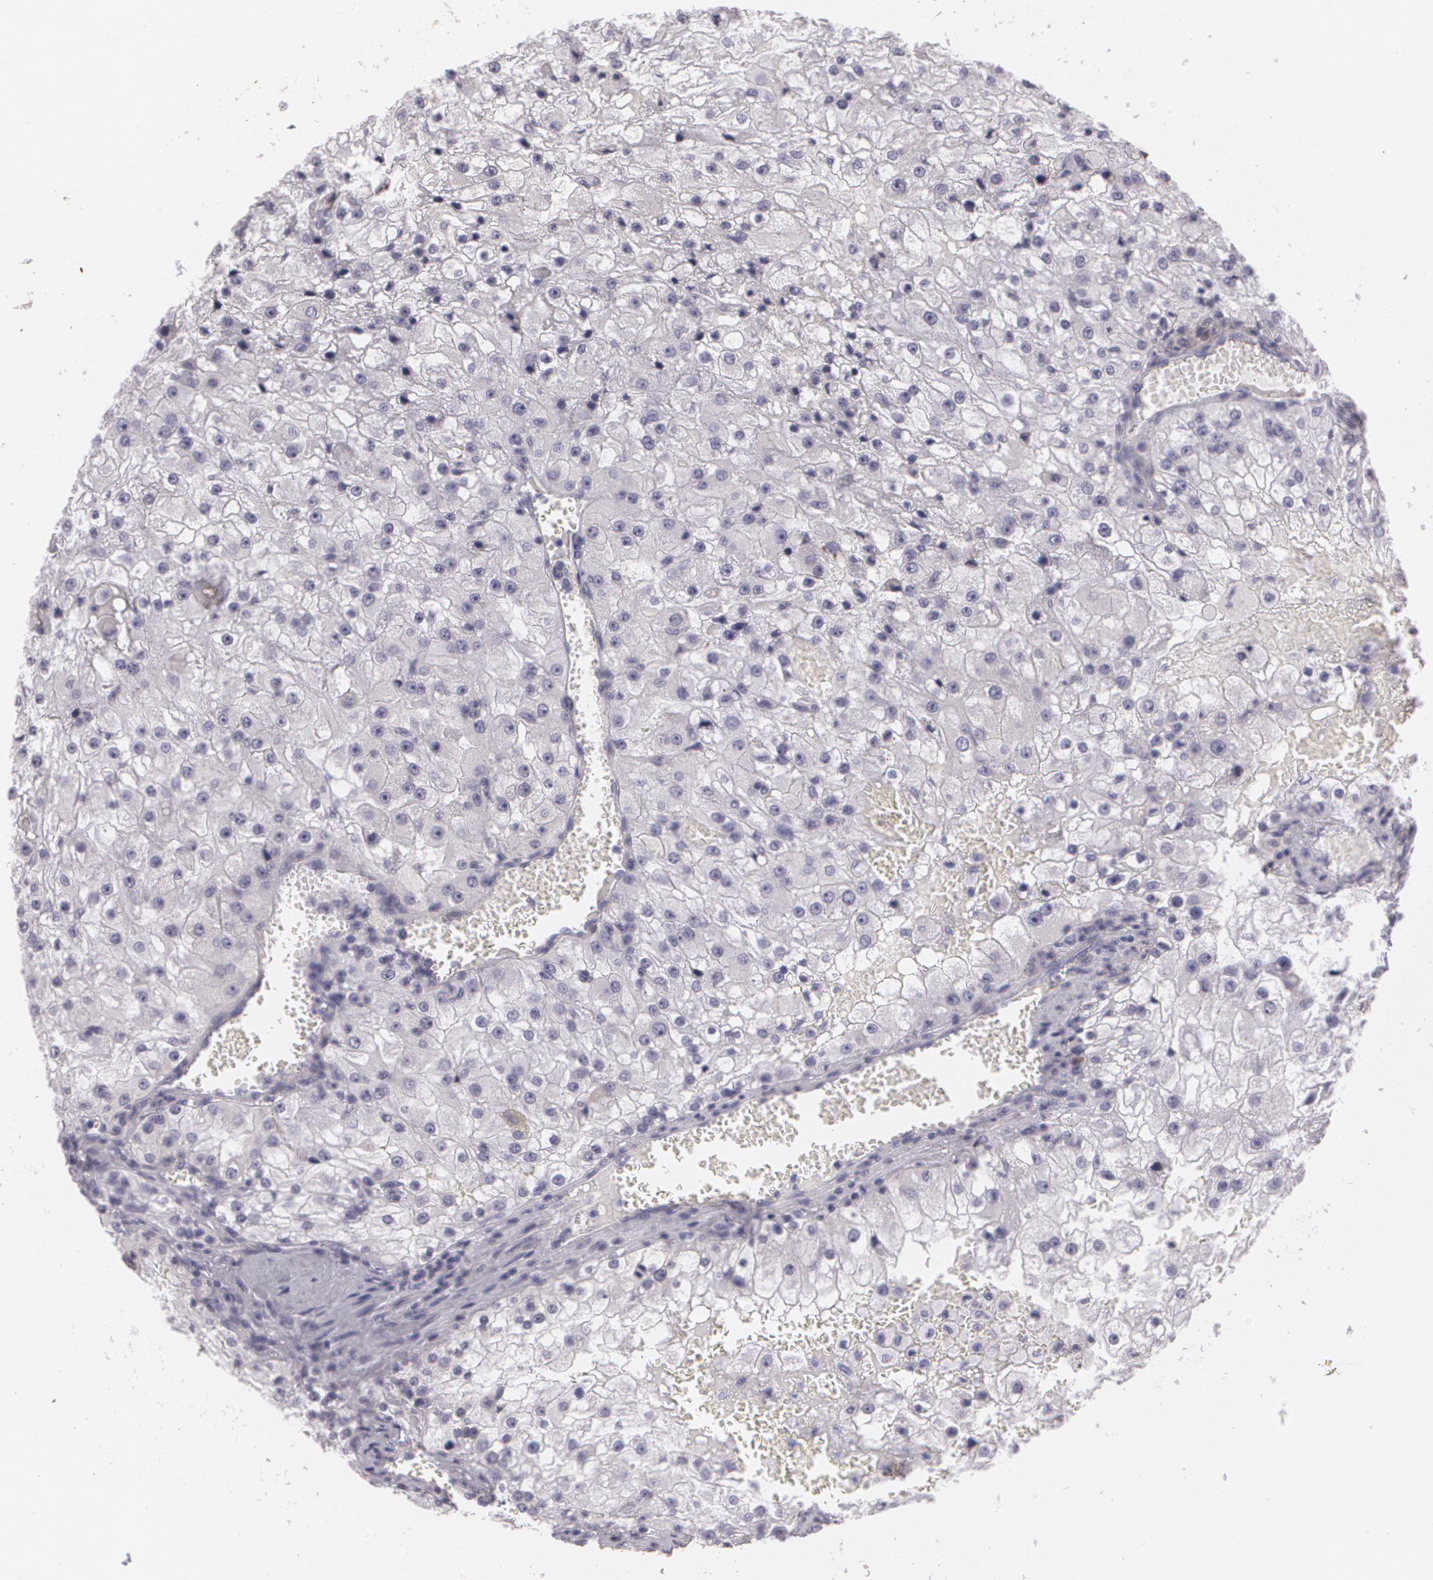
{"staining": {"intensity": "negative", "quantity": "none", "location": "none"}, "tissue": "renal cancer", "cell_type": "Tumor cells", "image_type": "cancer", "snomed": [{"axis": "morphology", "description": "Adenocarcinoma, NOS"}, {"axis": "topography", "description": "Kidney"}], "caption": "A high-resolution micrograph shows immunohistochemistry (IHC) staining of renal cancer (adenocarcinoma), which demonstrates no significant positivity in tumor cells. Nuclei are stained in blue.", "gene": "MAP2", "patient": {"sex": "female", "age": 74}}